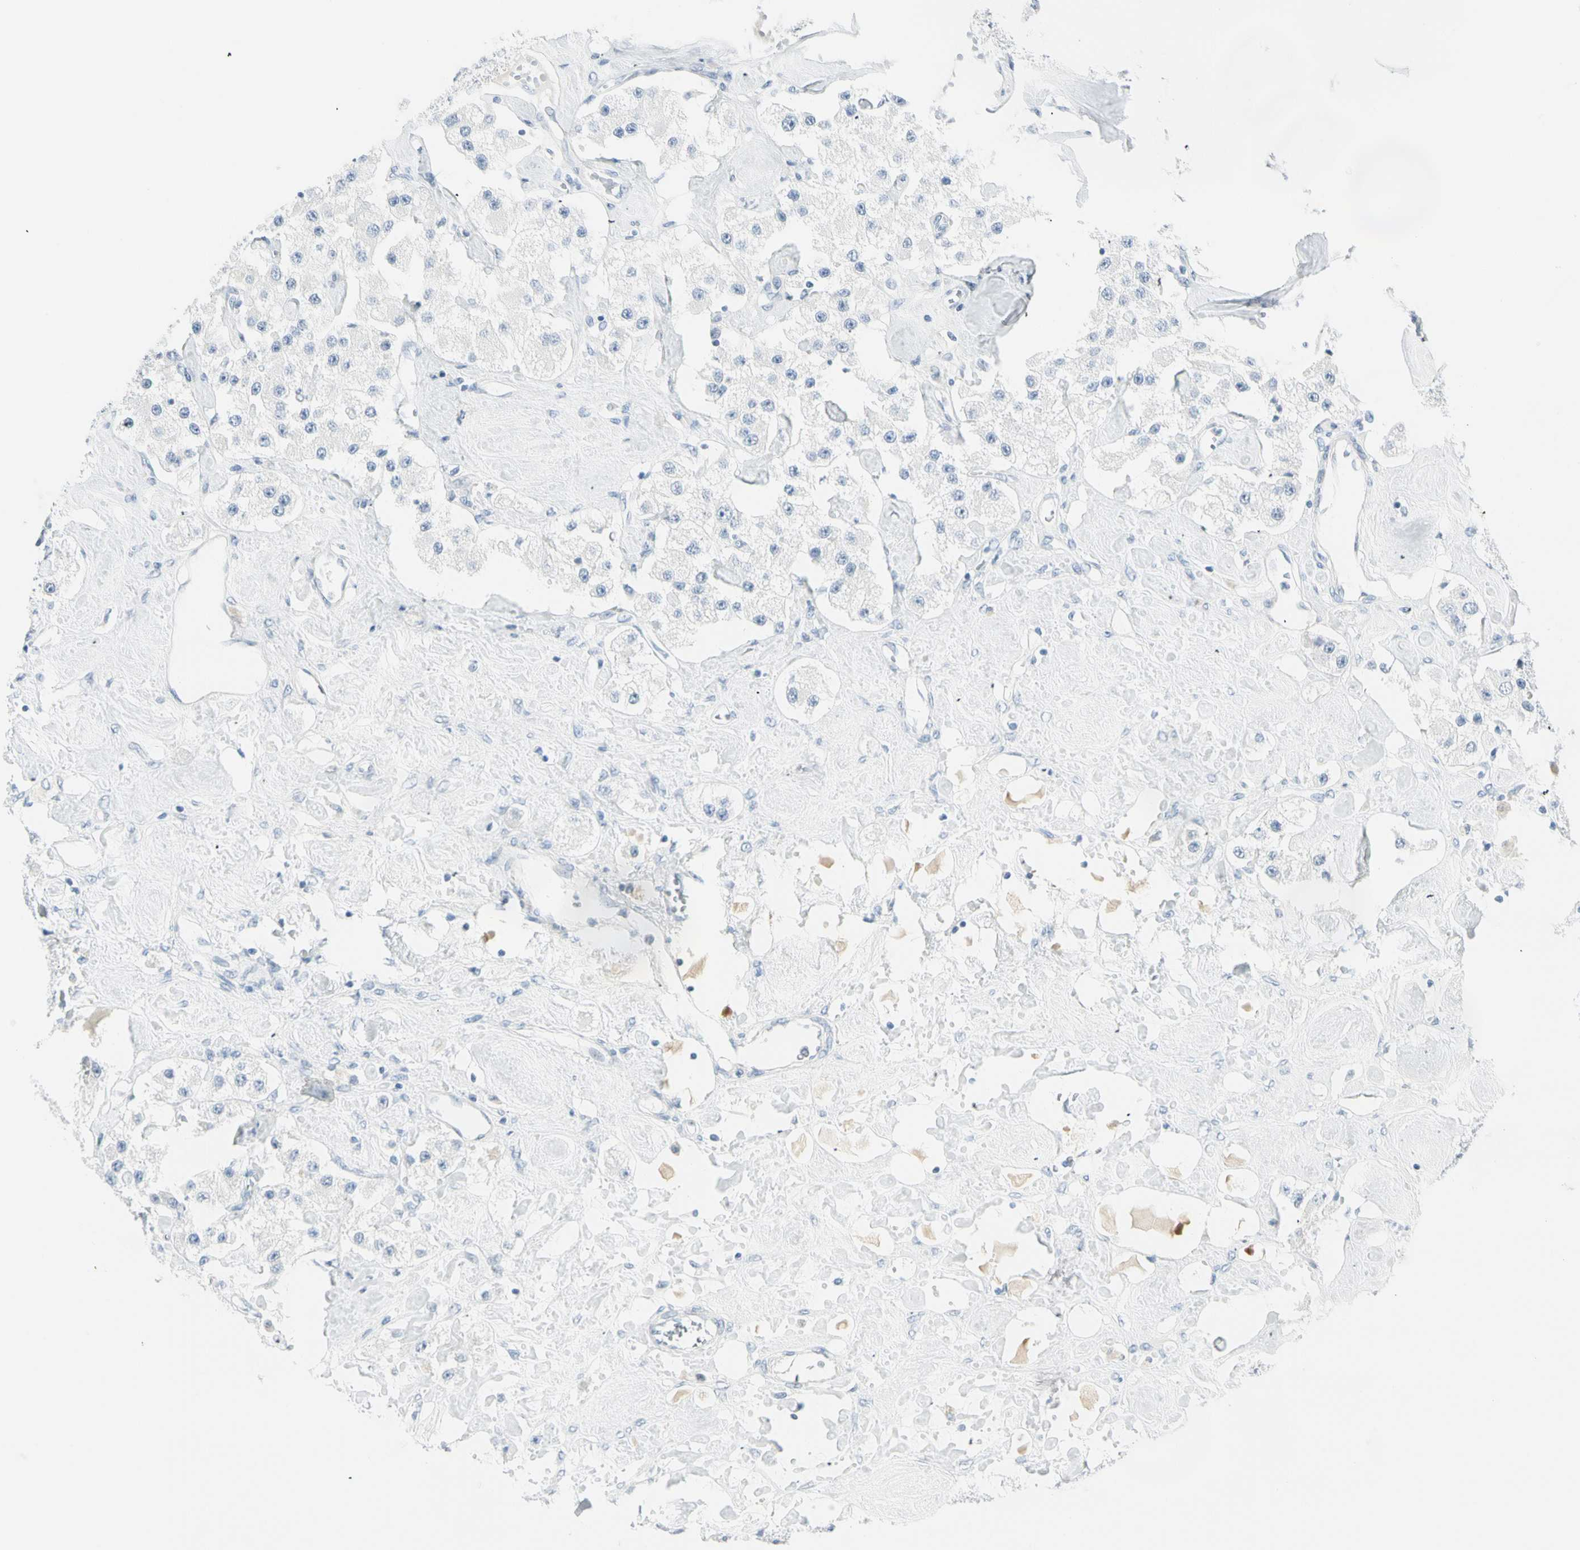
{"staining": {"intensity": "negative", "quantity": "none", "location": "none"}, "tissue": "carcinoid", "cell_type": "Tumor cells", "image_type": "cancer", "snomed": [{"axis": "morphology", "description": "Carcinoid, malignant, NOS"}, {"axis": "topography", "description": "Pancreas"}], "caption": "Tumor cells show no significant protein staining in carcinoid (malignant).", "gene": "MLLT10", "patient": {"sex": "male", "age": 41}}